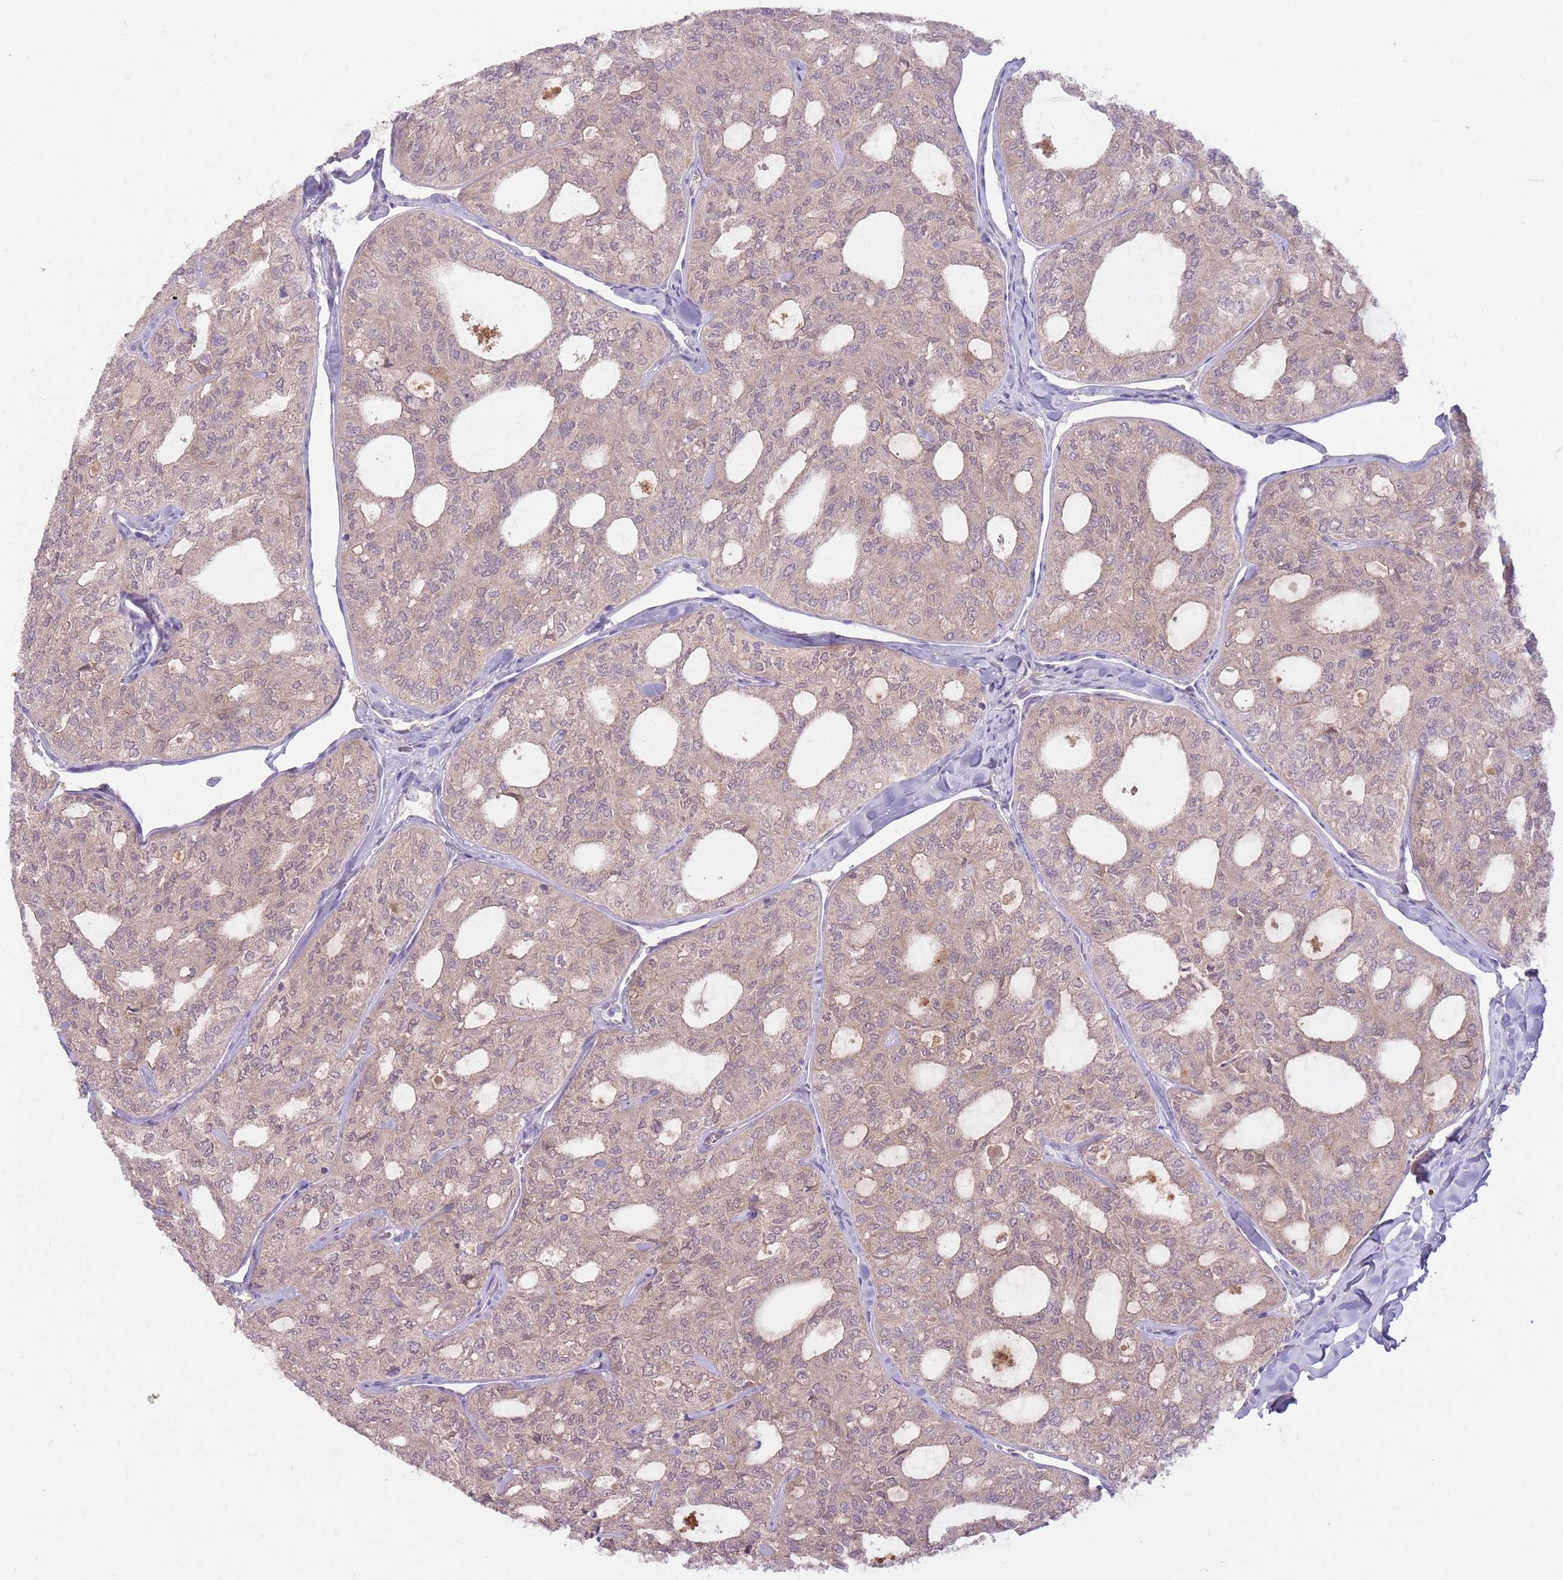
{"staining": {"intensity": "weak", "quantity": "25%-75%", "location": "cytoplasmic/membranous,nuclear"}, "tissue": "thyroid cancer", "cell_type": "Tumor cells", "image_type": "cancer", "snomed": [{"axis": "morphology", "description": "Follicular adenoma carcinoma, NOS"}, {"axis": "topography", "description": "Thyroid gland"}], "caption": "Tumor cells exhibit low levels of weak cytoplasmic/membranous and nuclear expression in about 25%-75% of cells in human thyroid cancer.", "gene": "LRATD2", "patient": {"sex": "male", "age": 75}}